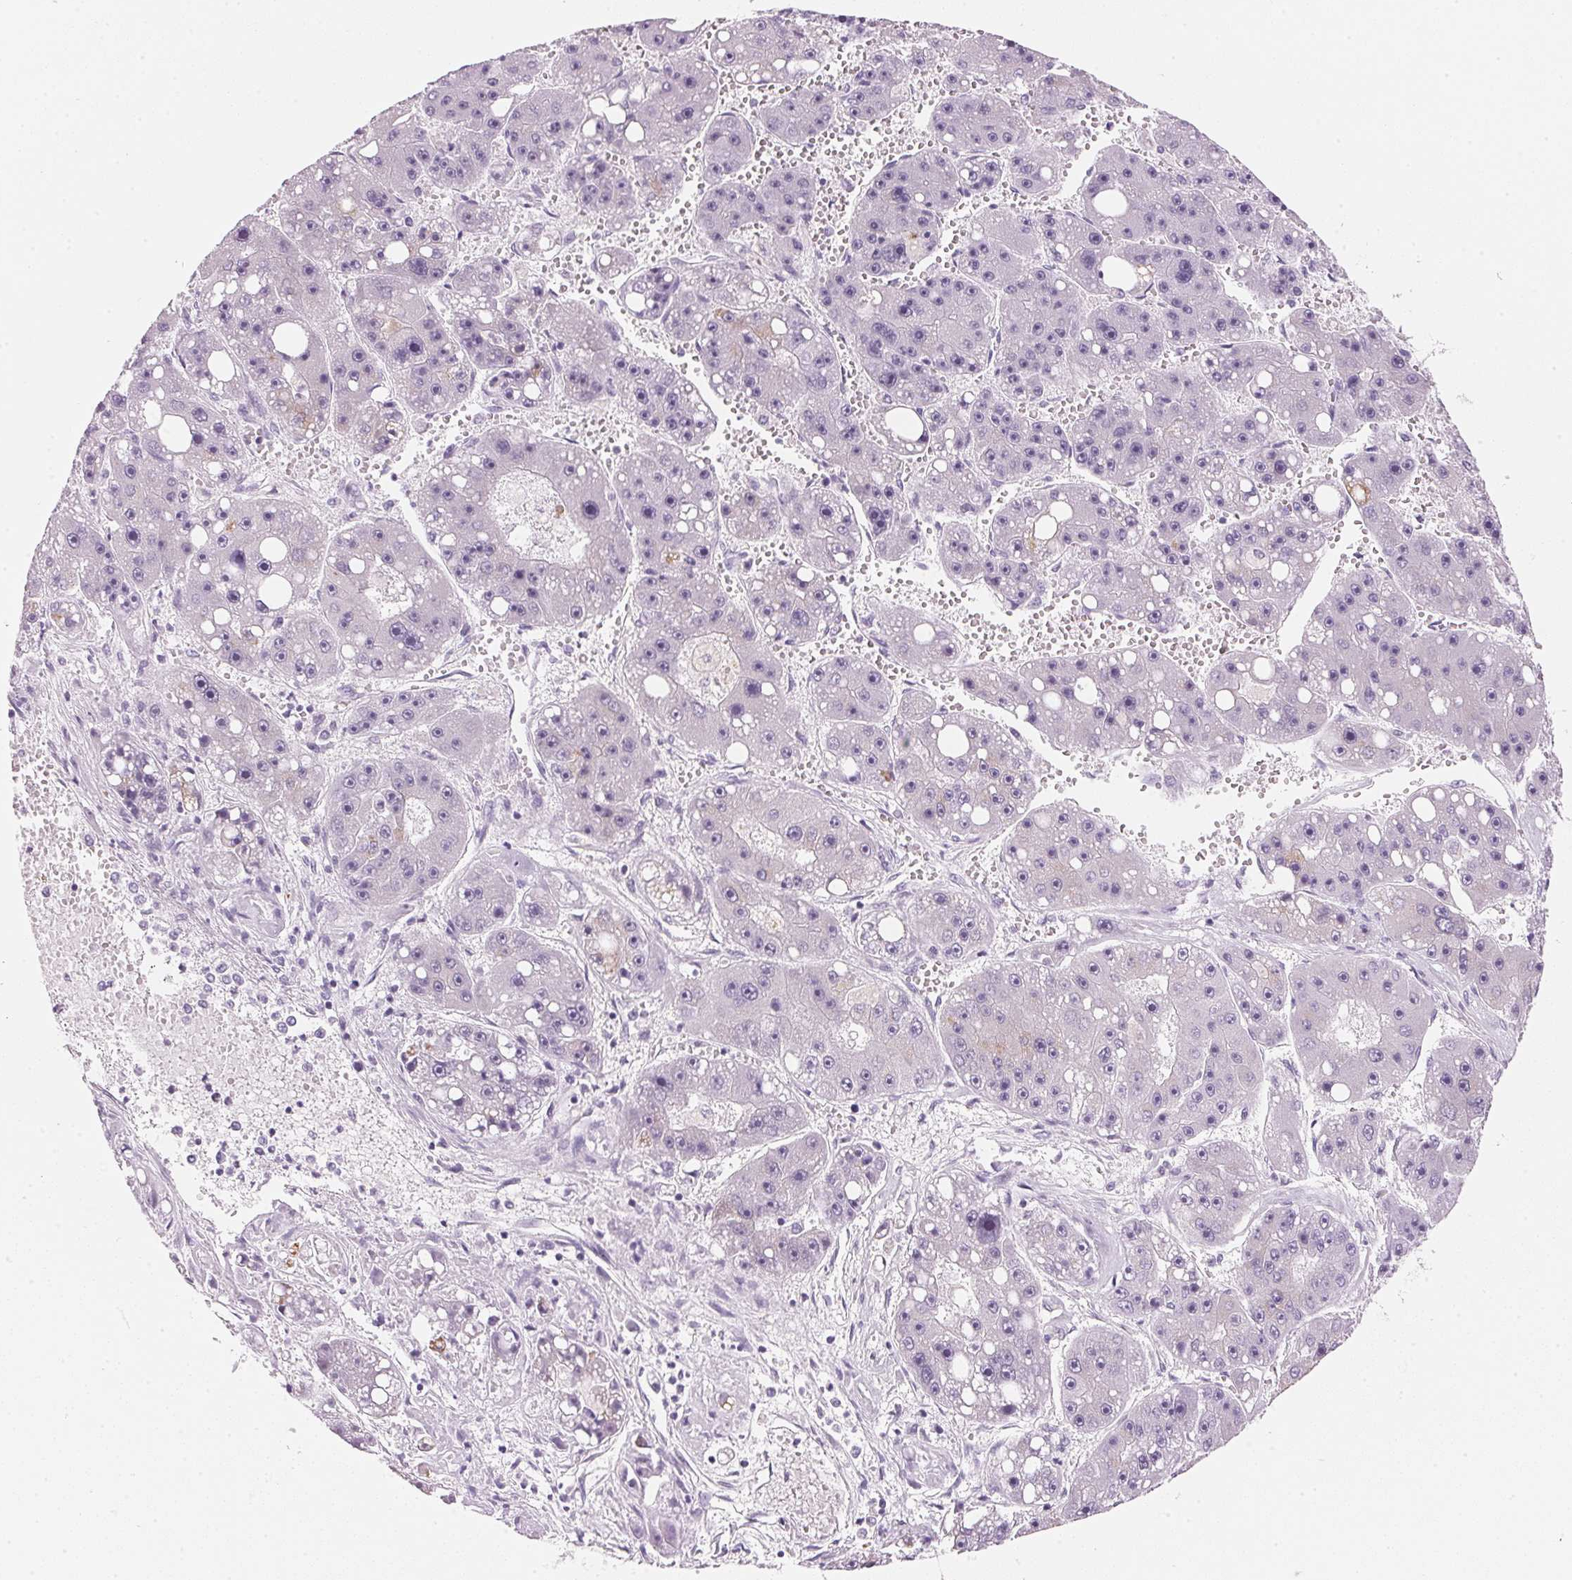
{"staining": {"intensity": "negative", "quantity": "none", "location": "none"}, "tissue": "liver cancer", "cell_type": "Tumor cells", "image_type": "cancer", "snomed": [{"axis": "morphology", "description": "Carcinoma, Hepatocellular, NOS"}, {"axis": "topography", "description": "Liver"}], "caption": "The histopathology image demonstrates no staining of tumor cells in liver cancer (hepatocellular carcinoma).", "gene": "IGFBP1", "patient": {"sex": "female", "age": 61}}